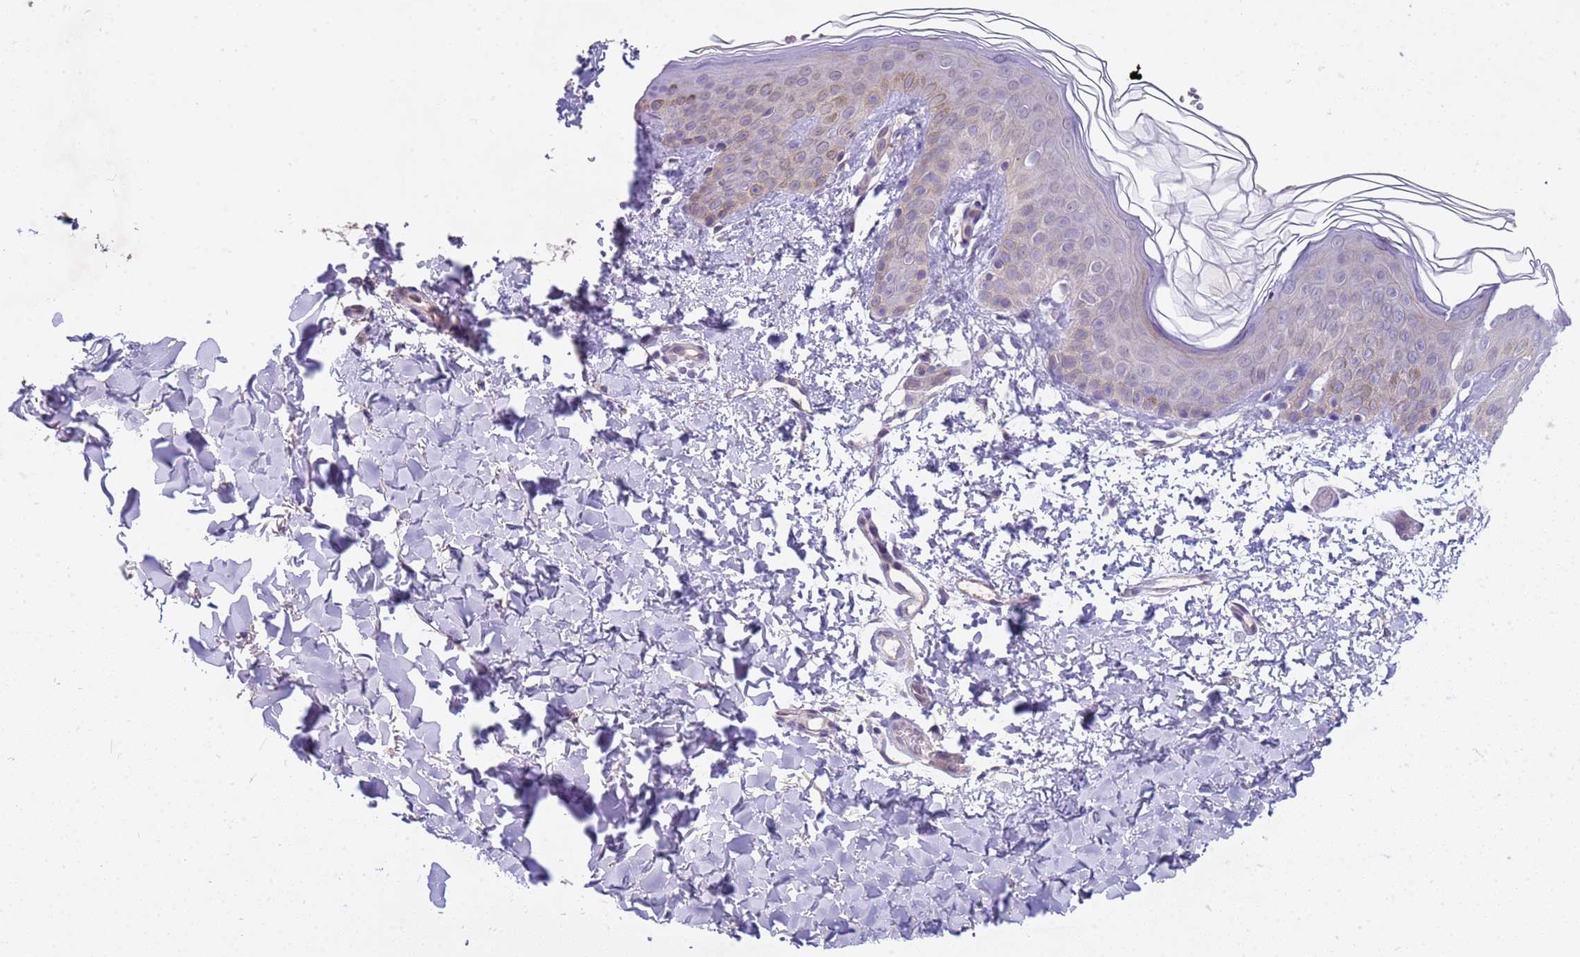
{"staining": {"intensity": "negative", "quantity": "none", "location": "none"}, "tissue": "skin", "cell_type": "Fibroblasts", "image_type": "normal", "snomed": [{"axis": "morphology", "description": "Normal tissue, NOS"}, {"axis": "topography", "description": "Skin"}], "caption": "A histopathology image of skin stained for a protein exhibits no brown staining in fibroblasts. (Brightfield microscopy of DAB IHC at high magnification).", "gene": "TRMT10A", "patient": {"sex": "female", "age": 58}}